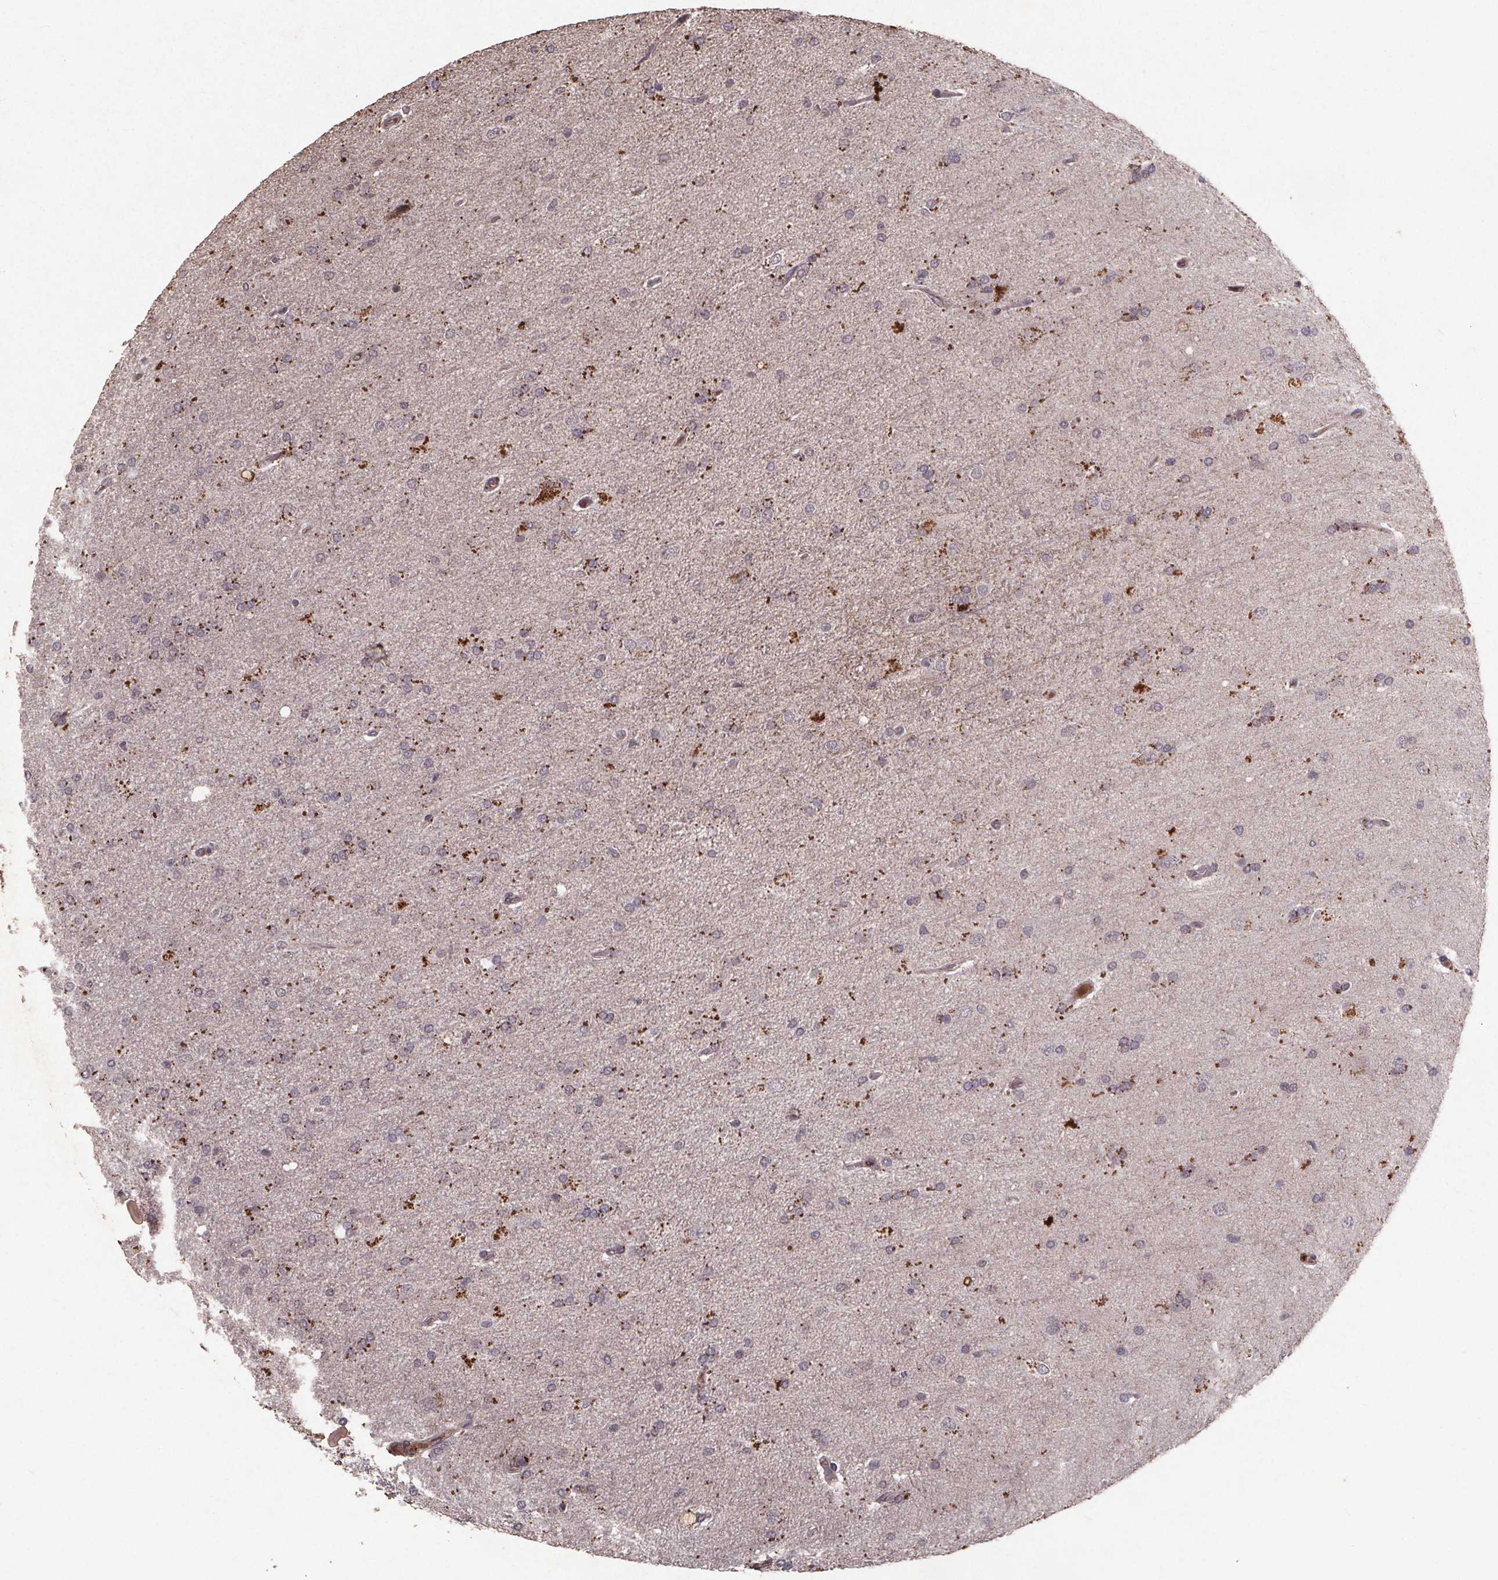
{"staining": {"intensity": "negative", "quantity": "none", "location": "none"}, "tissue": "glioma", "cell_type": "Tumor cells", "image_type": "cancer", "snomed": [{"axis": "morphology", "description": "Glioma, malignant, High grade"}, {"axis": "topography", "description": "Cerebral cortex"}], "caption": "The immunohistochemistry (IHC) micrograph has no significant staining in tumor cells of high-grade glioma (malignant) tissue.", "gene": "GPX3", "patient": {"sex": "male", "age": 70}}